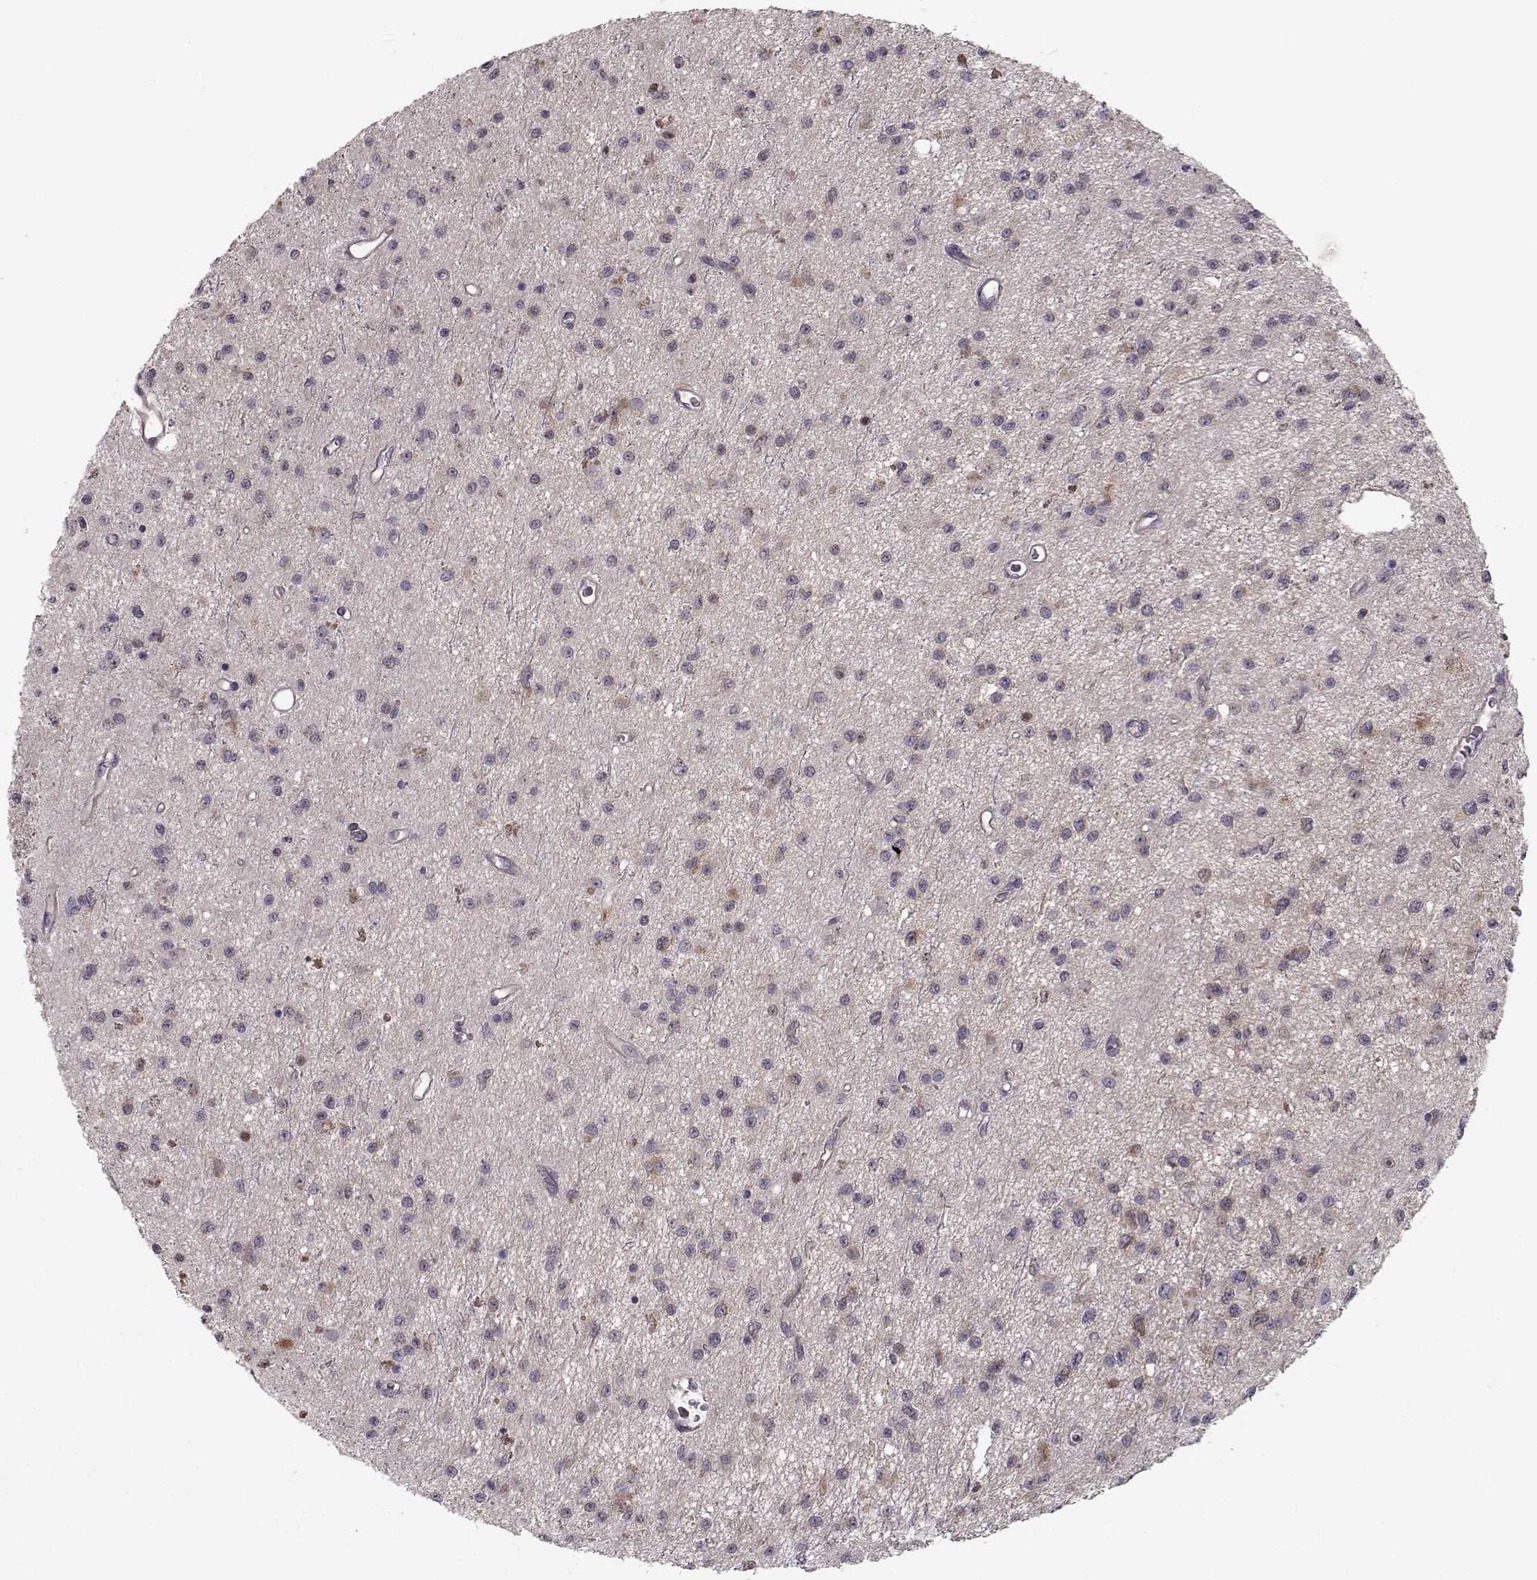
{"staining": {"intensity": "negative", "quantity": "none", "location": "none"}, "tissue": "glioma", "cell_type": "Tumor cells", "image_type": "cancer", "snomed": [{"axis": "morphology", "description": "Glioma, malignant, Low grade"}, {"axis": "topography", "description": "Brain"}], "caption": "Low-grade glioma (malignant) stained for a protein using immunohistochemistry (IHC) displays no staining tumor cells.", "gene": "RANBP1", "patient": {"sex": "female", "age": 45}}